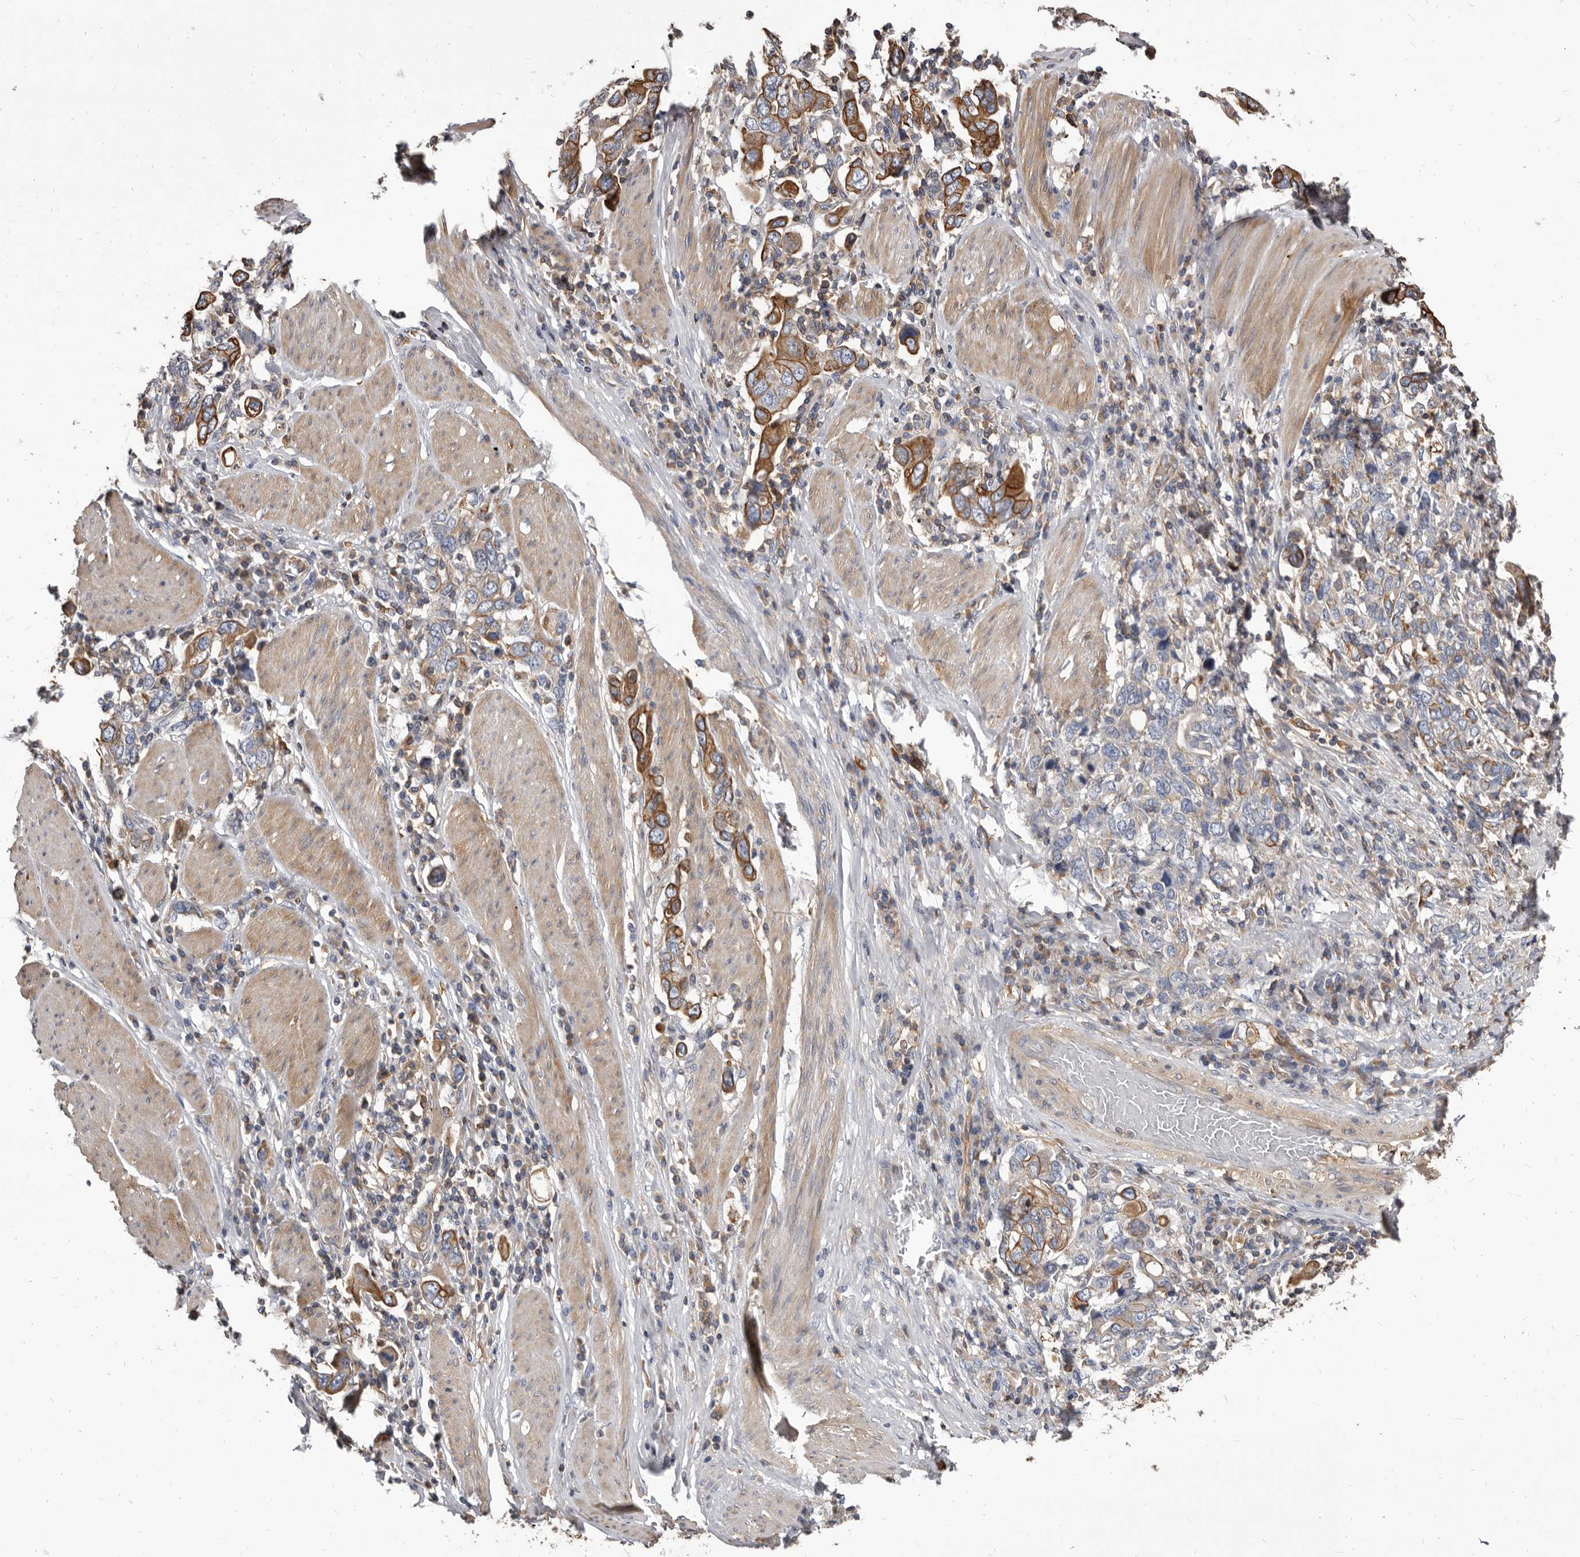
{"staining": {"intensity": "moderate", "quantity": ">75%", "location": "cytoplasmic/membranous"}, "tissue": "stomach cancer", "cell_type": "Tumor cells", "image_type": "cancer", "snomed": [{"axis": "morphology", "description": "Adenocarcinoma, NOS"}, {"axis": "topography", "description": "Stomach, upper"}], "caption": "Brown immunohistochemical staining in adenocarcinoma (stomach) exhibits moderate cytoplasmic/membranous expression in about >75% of tumor cells.", "gene": "NIBAN1", "patient": {"sex": "male", "age": 62}}